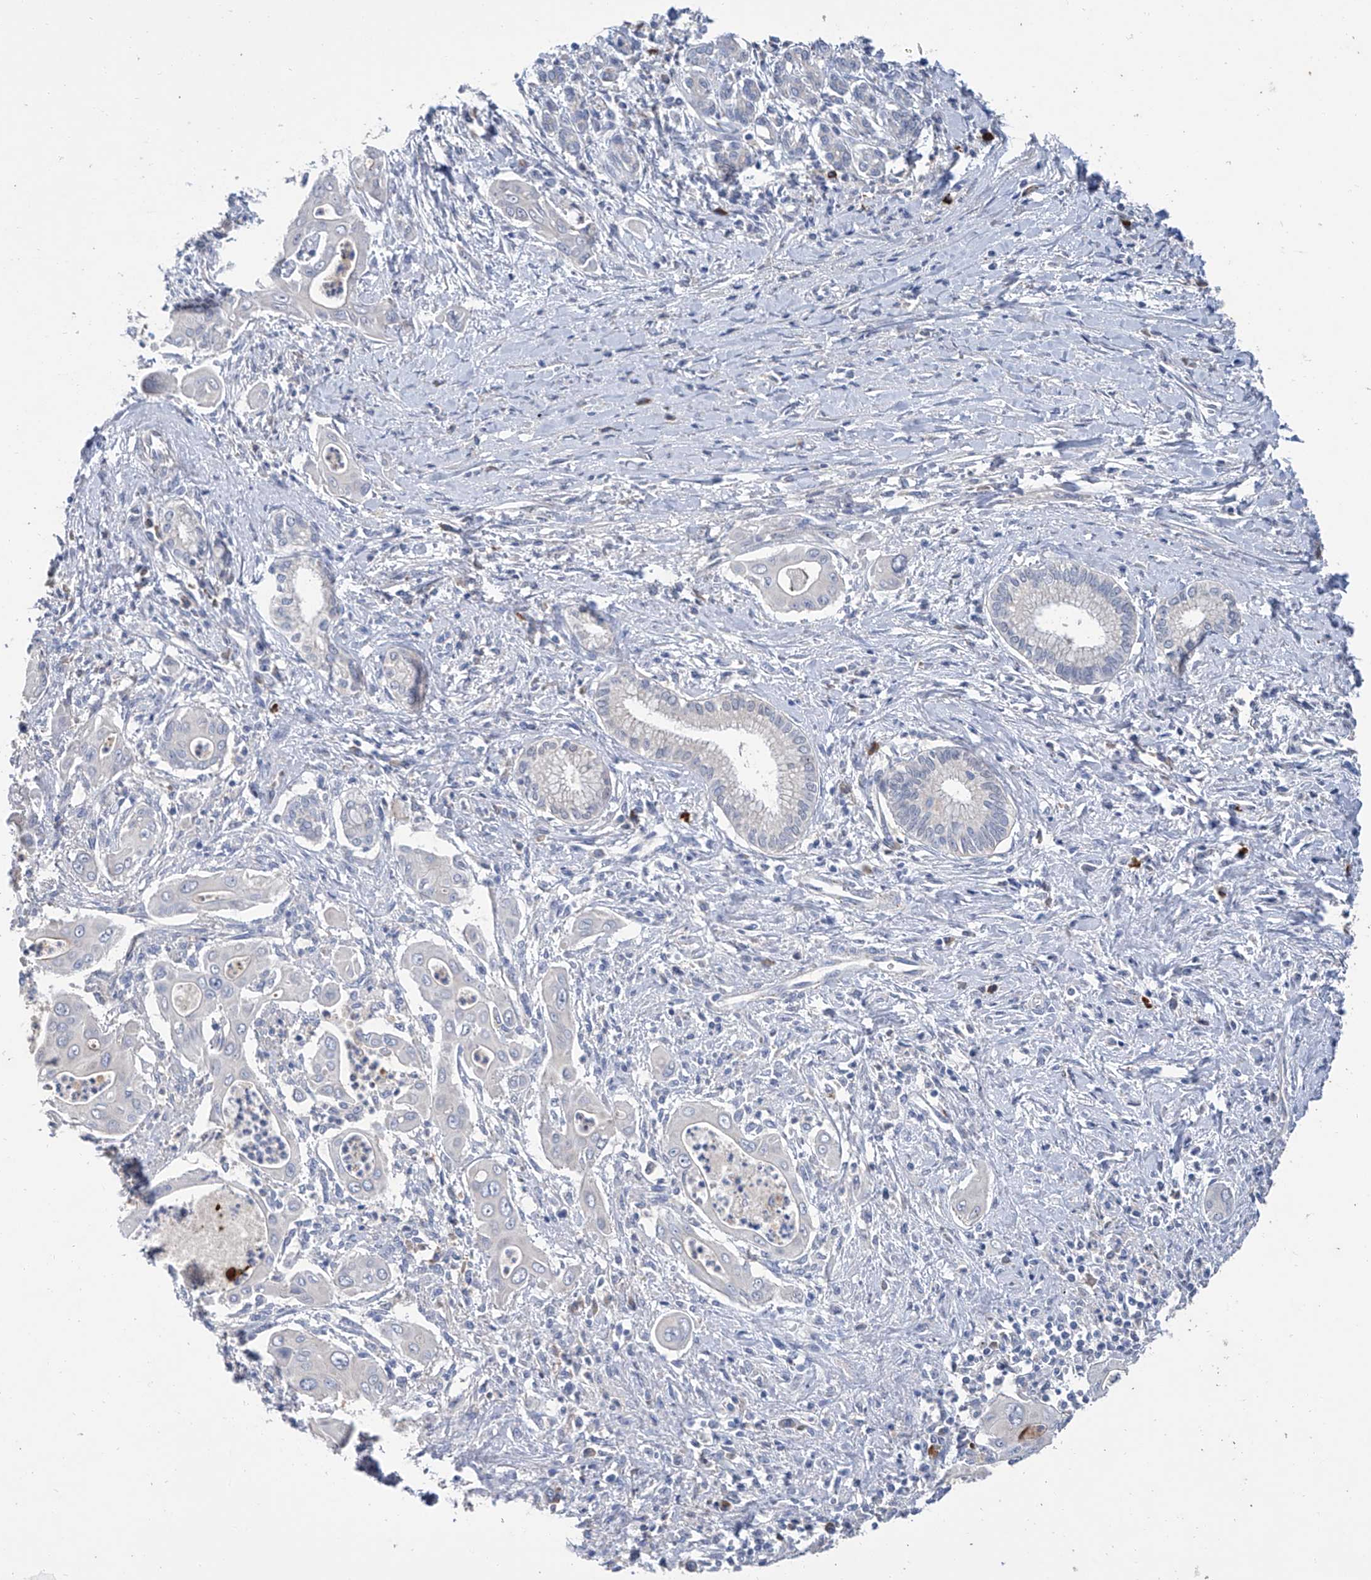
{"staining": {"intensity": "negative", "quantity": "none", "location": "none"}, "tissue": "pancreatic cancer", "cell_type": "Tumor cells", "image_type": "cancer", "snomed": [{"axis": "morphology", "description": "Adenocarcinoma, NOS"}, {"axis": "topography", "description": "Pancreas"}], "caption": "An IHC photomicrograph of pancreatic cancer (adenocarcinoma) is shown. There is no staining in tumor cells of pancreatic cancer (adenocarcinoma).", "gene": "GPT", "patient": {"sex": "male", "age": 58}}